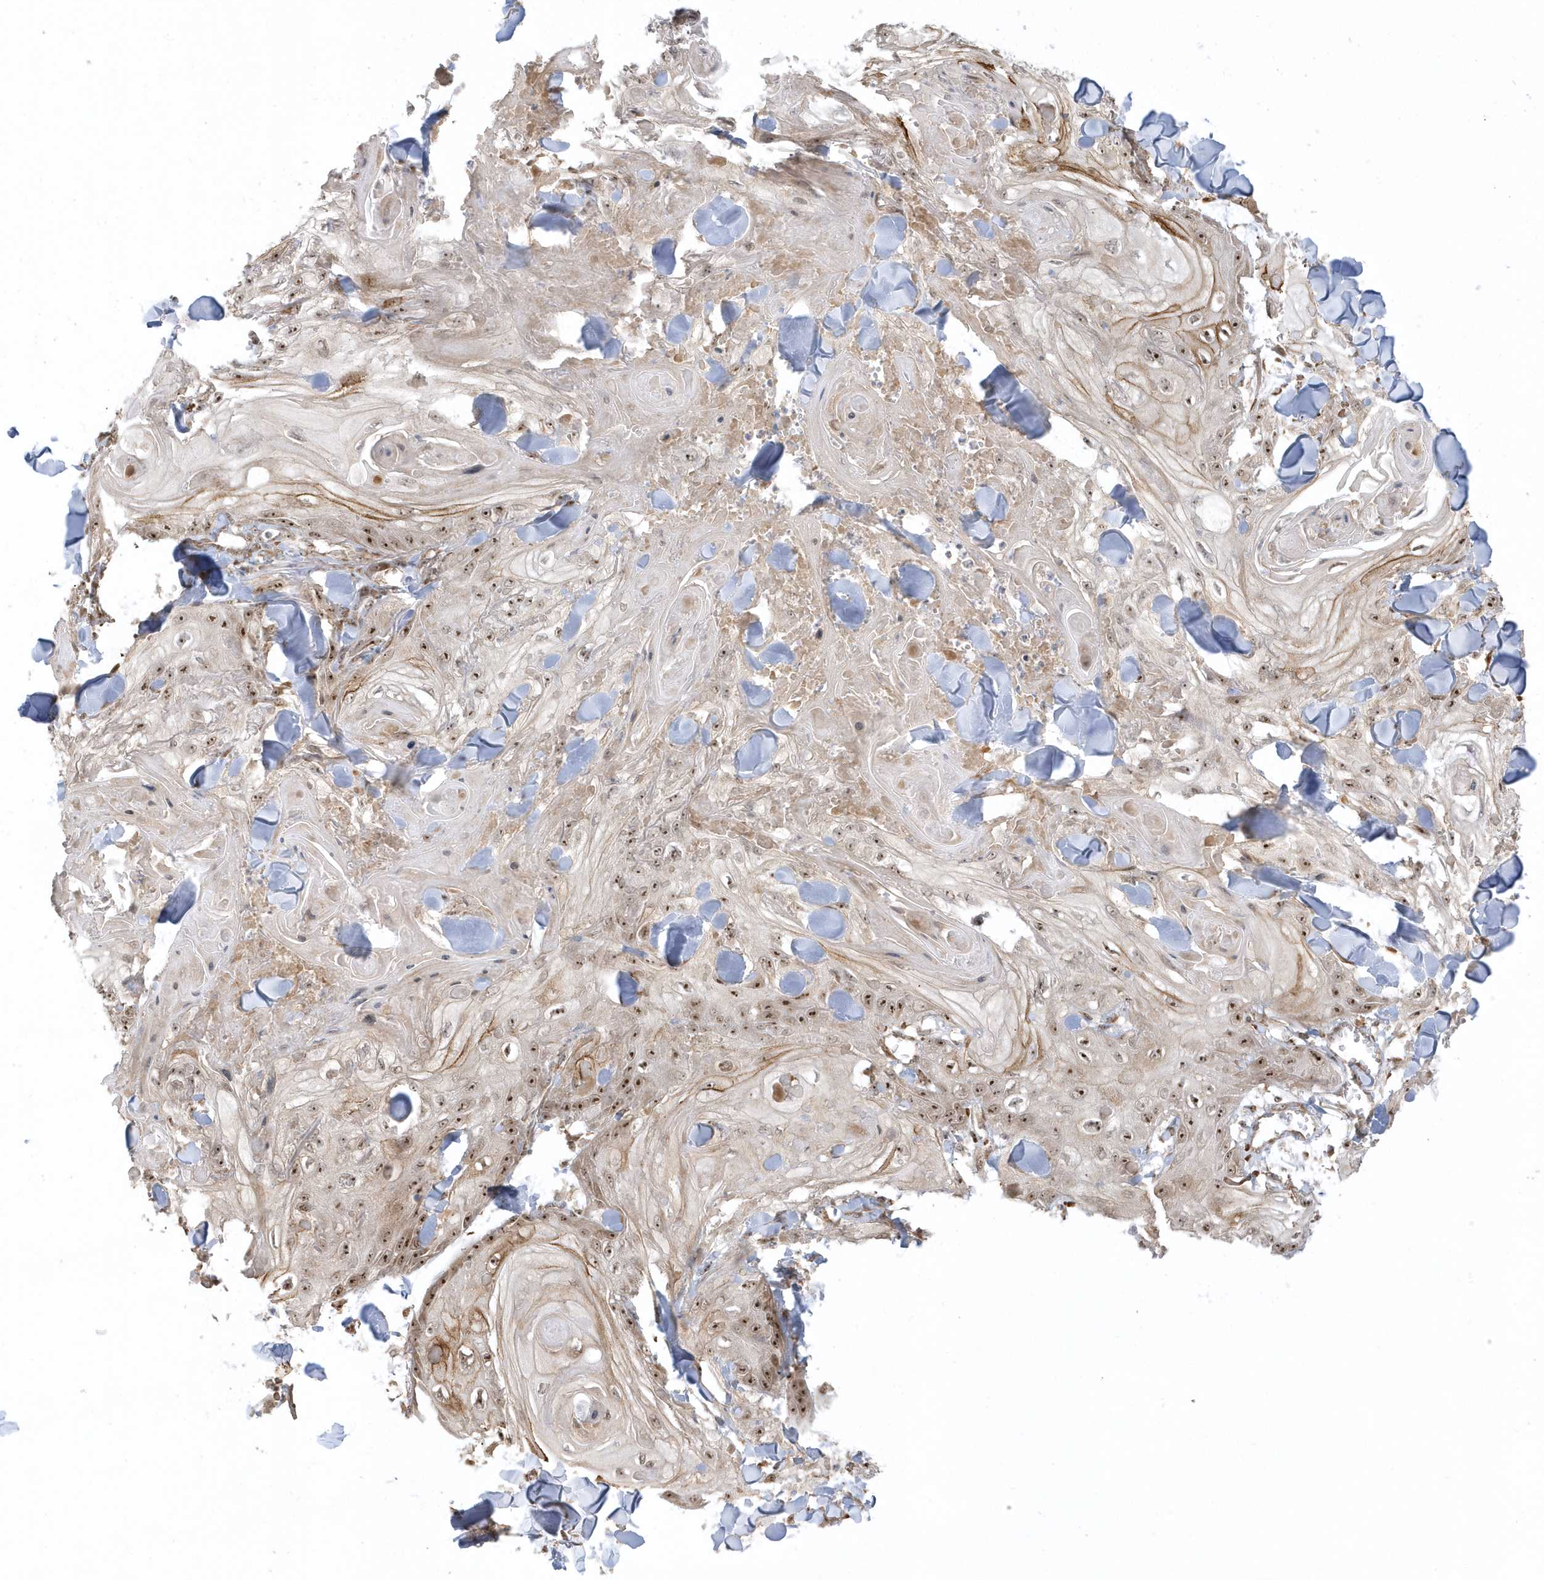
{"staining": {"intensity": "moderate", "quantity": ">75%", "location": "cytoplasmic/membranous,nuclear"}, "tissue": "skin cancer", "cell_type": "Tumor cells", "image_type": "cancer", "snomed": [{"axis": "morphology", "description": "Squamous cell carcinoma, NOS"}, {"axis": "topography", "description": "Skin"}], "caption": "Protein analysis of skin cancer (squamous cell carcinoma) tissue demonstrates moderate cytoplasmic/membranous and nuclear staining in about >75% of tumor cells.", "gene": "ECM2", "patient": {"sex": "male", "age": 74}}